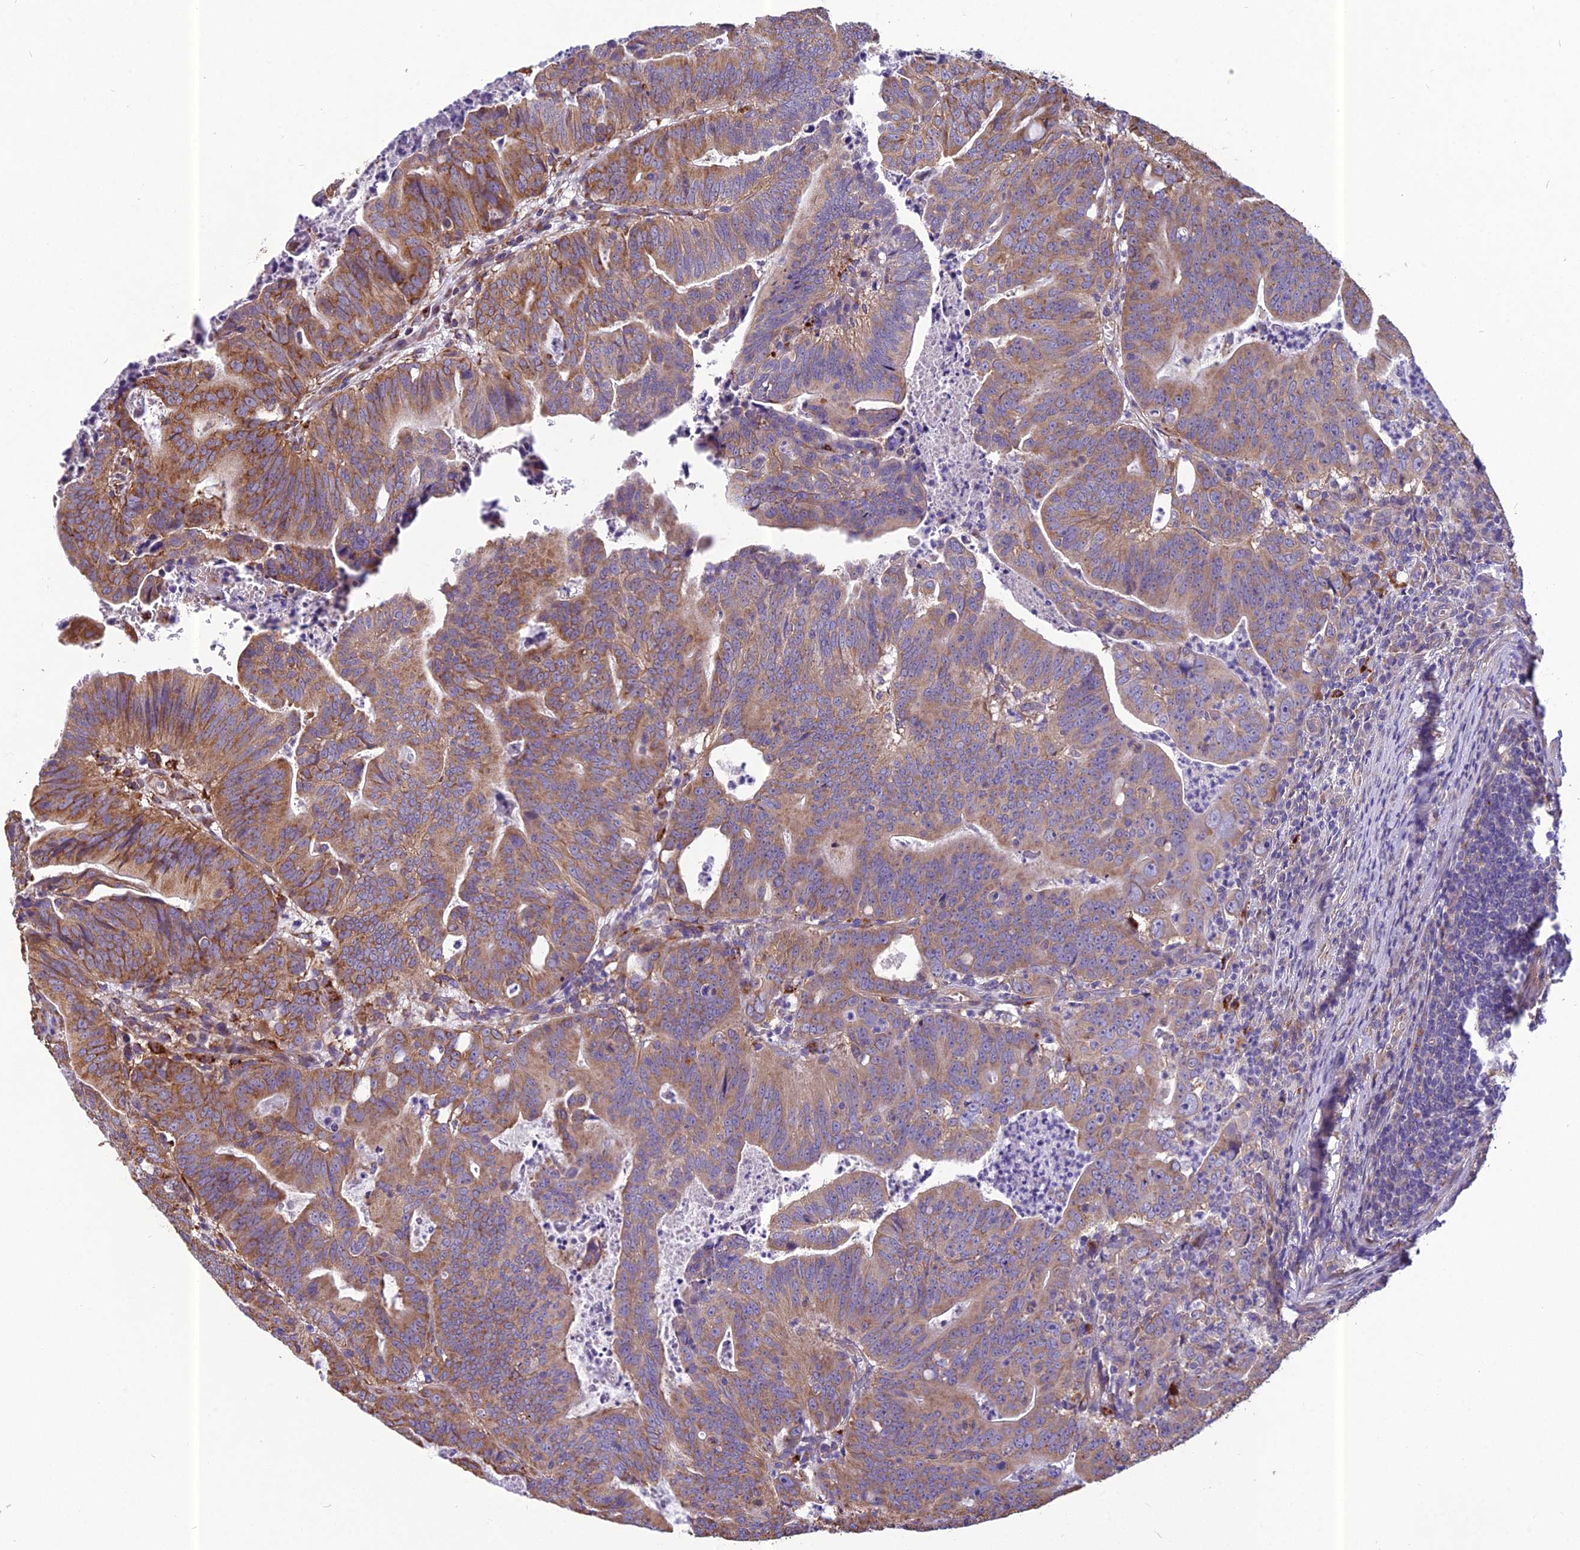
{"staining": {"intensity": "moderate", "quantity": ">75%", "location": "cytoplasmic/membranous"}, "tissue": "colorectal cancer", "cell_type": "Tumor cells", "image_type": "cancer", "snomed": [{"axis": "morphology", "description": "Adenocarcinoma, NOS"}, {"axis": "topography", "description": "Rectum"}], "caption": "An immunohistochemistry (IHC) image of neoplastic tissue is shown. Protein staining in brown highlights moderate cytoplasmic/membranous positivity in colorectal cancer (adenocarcinoma) within tumor cells. (DAB = brown stain, brightfield microscopy at high magnification).", "gene": "SPDL1", "patient": {"sex": "male", "age": 69}}